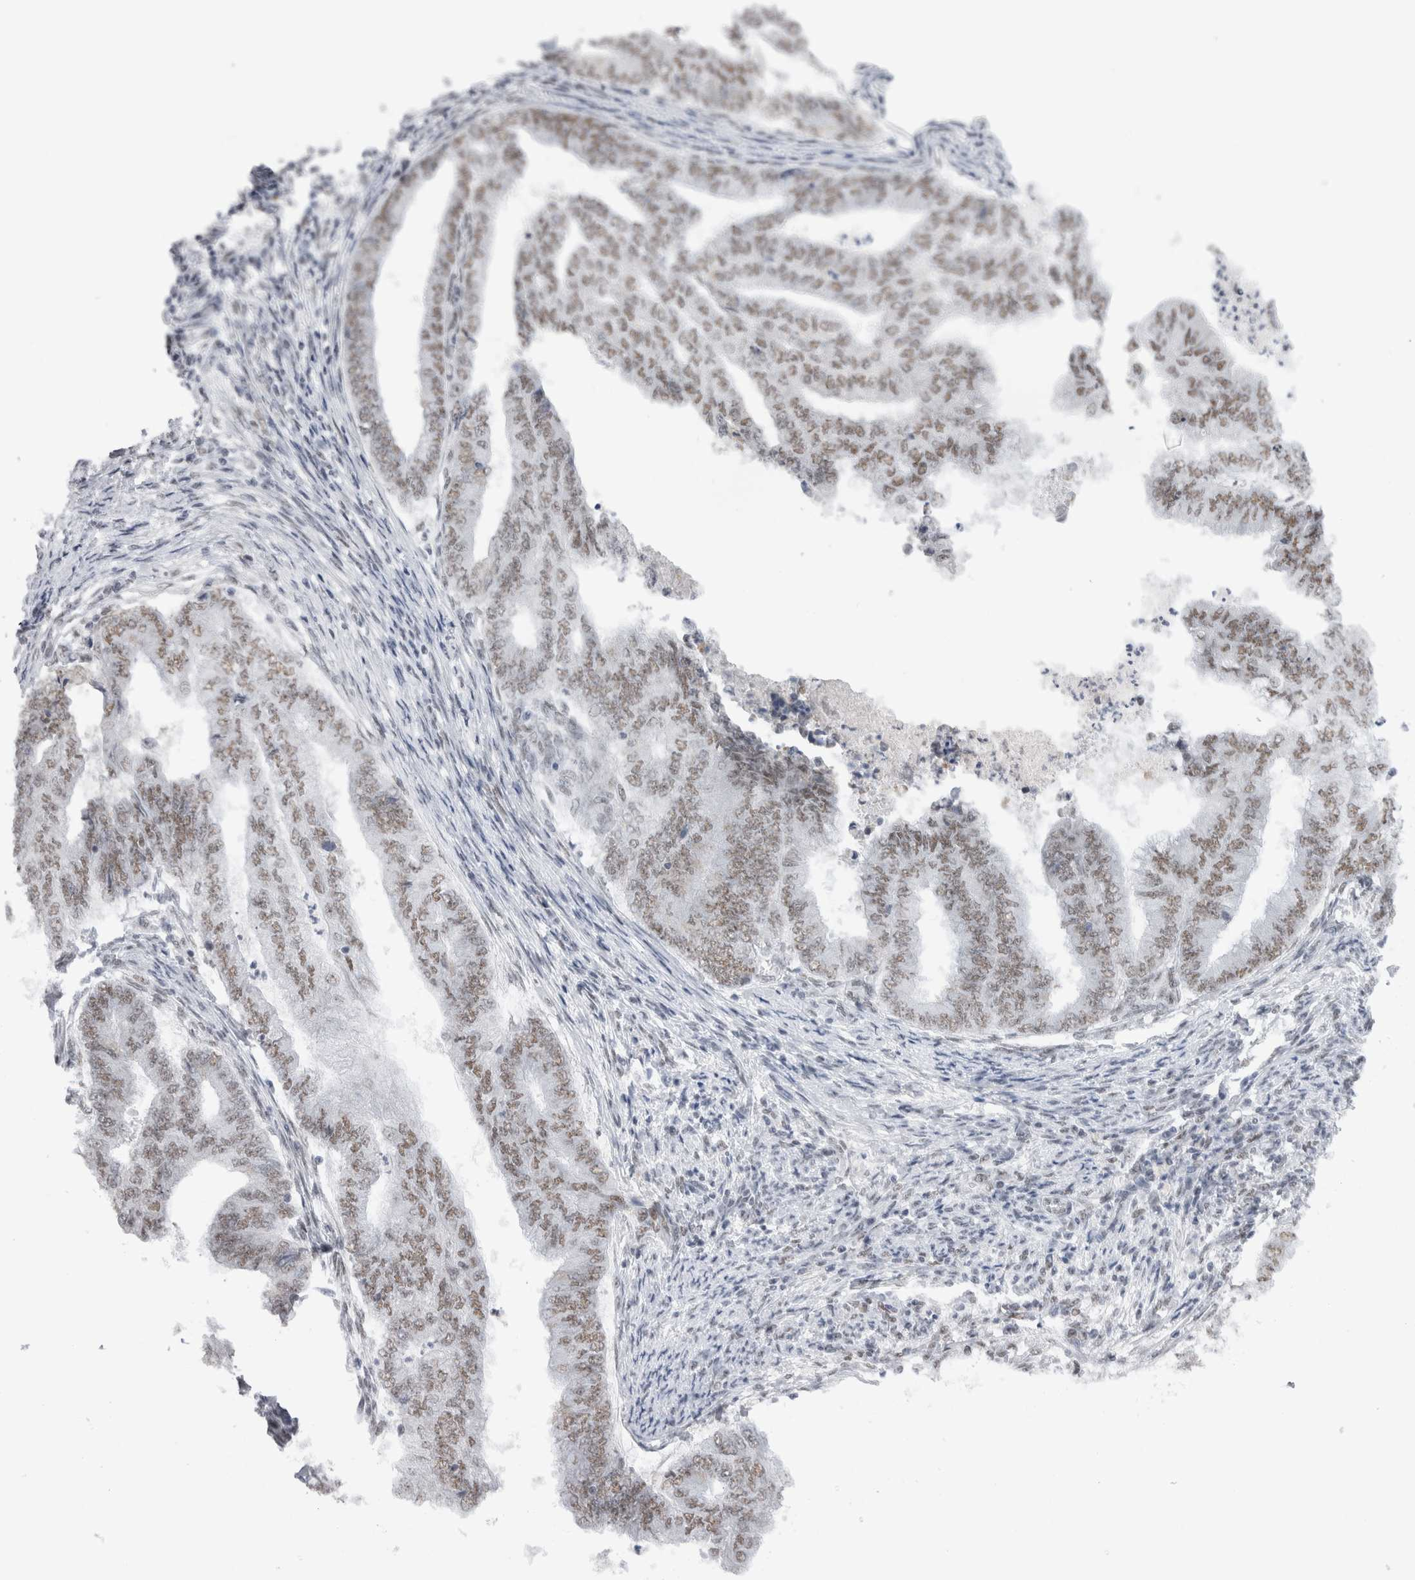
{"staining": {"intensity": "moderate", "quantity": ">75%", "location": "nuclear"}, "tissue": "endometrial cancer", "cell_type": "Tumor cells", "image_type": "cancer", "snomed": [{"axis": "morphology", "description": "Polyp, NOS"}, {"axis": "morphology", "description": "Adenocarcinoma, NOS"}, {"axis": "morphology", "description": "Adenoma, NOS"}, {"axis": "topography", "description": "Endometrium"}], "caption": "This histopathology image demonstrates immunohistochemistry staining of endometrial cancer (adenoma), with medium moderate nuclear expression in approximately >75% of tumor cells.", "gene": "API5", "patient": {"sex": "female", "age": 79}}